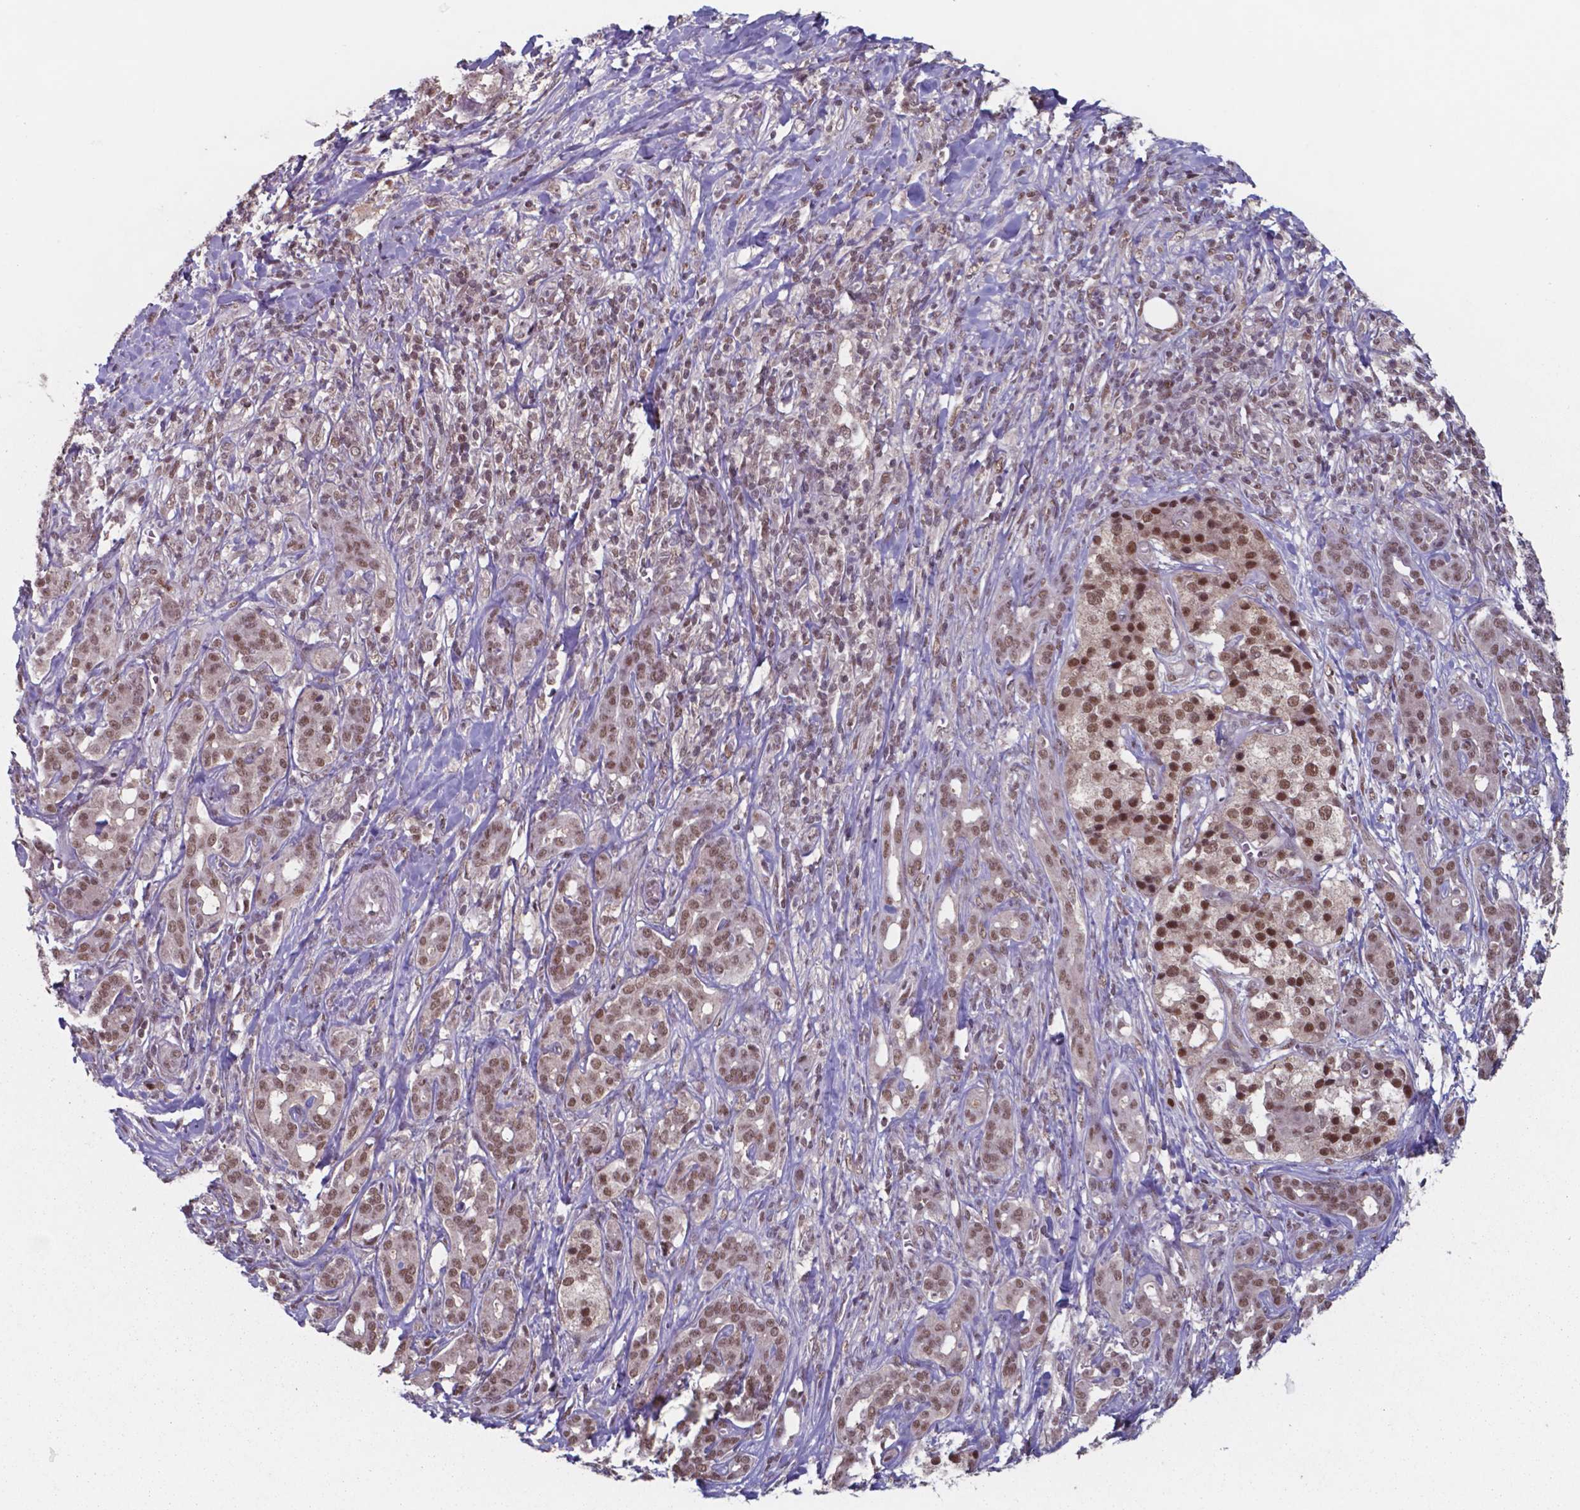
{"staining": {"intensity": "moderate", "quantity": ">75%", "location": "nuclear"}, "tissue": "pancreatic cancer", "cell_type": "Tumor cells", "image_type": "cancer", "snomed": [{"axis": "morphology", "description": "Adenocarcinoma, NOS"}, {"axis": "topography", "description": "Pancreas"}], "caption": "There is medium levels of moderate nuclear expression in tumor cells of pancreatic adenocarcinoma, as demonstrated by immunohistochemical staining (brown color).", "gene": "UBA1", "patient": {"sex": "male", "age": 61}}